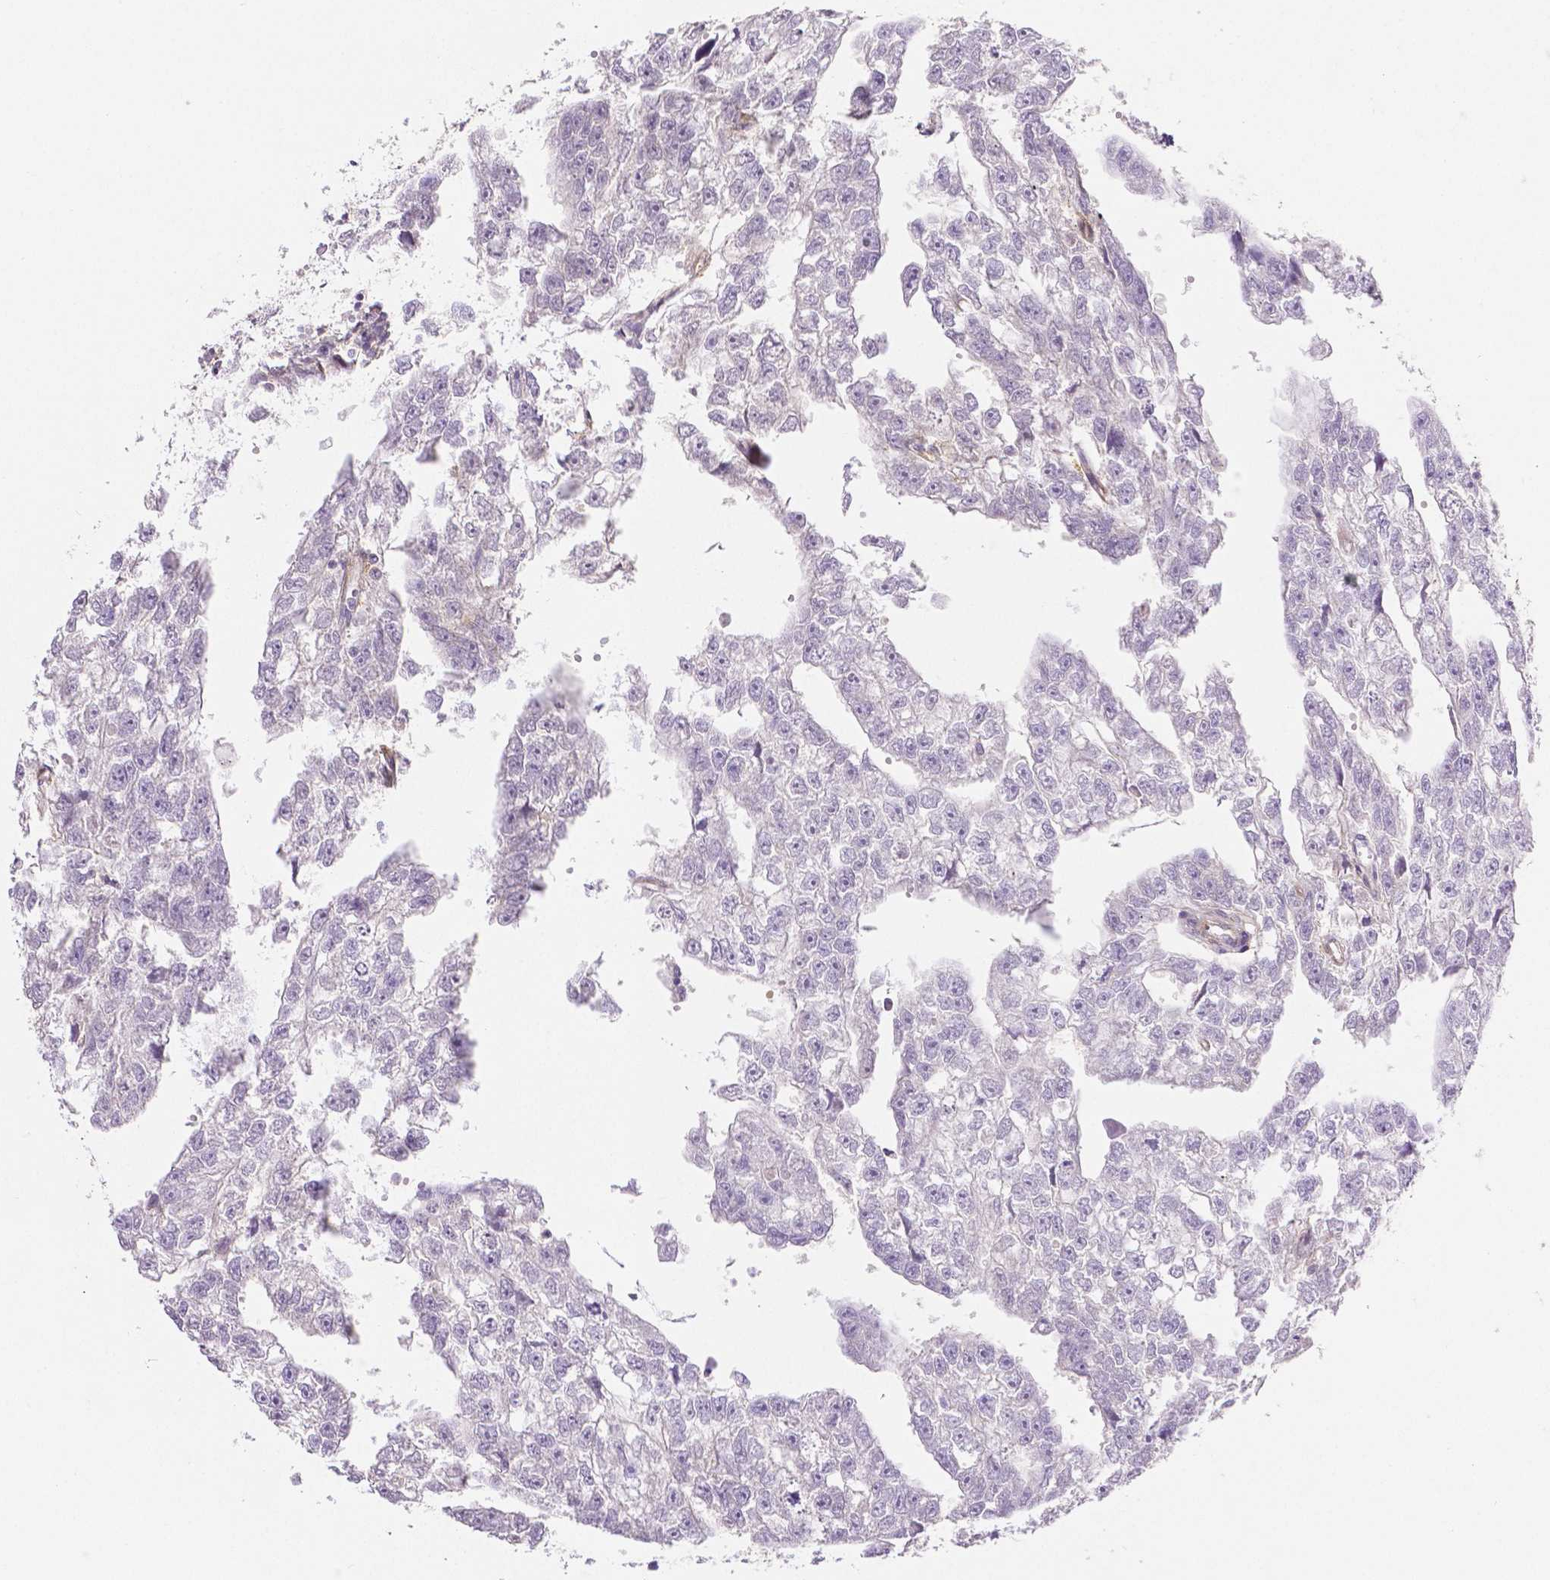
{"staining": {"intensity": "negative", "quantity": "none", "location": "none"}, "tissue": "testis cancer", "cell_type": "Tumor cells", "image_type": "cancer", "snomed": [{"axis": "morphology", "description": "Carcinoma, Embryonal, NOS"}, {"axis": "morphology", "description": "Teratoma, malignant, NOS"}, {"axis": "topography", "description": "Testis"}], "caption": "Testis embryonal carcinoma stained for a protein using immunohistochemistry (IHC) shows no staining tumor cells.", "gene": "THY1", "patient": {"sex": "male", "age": 44}}